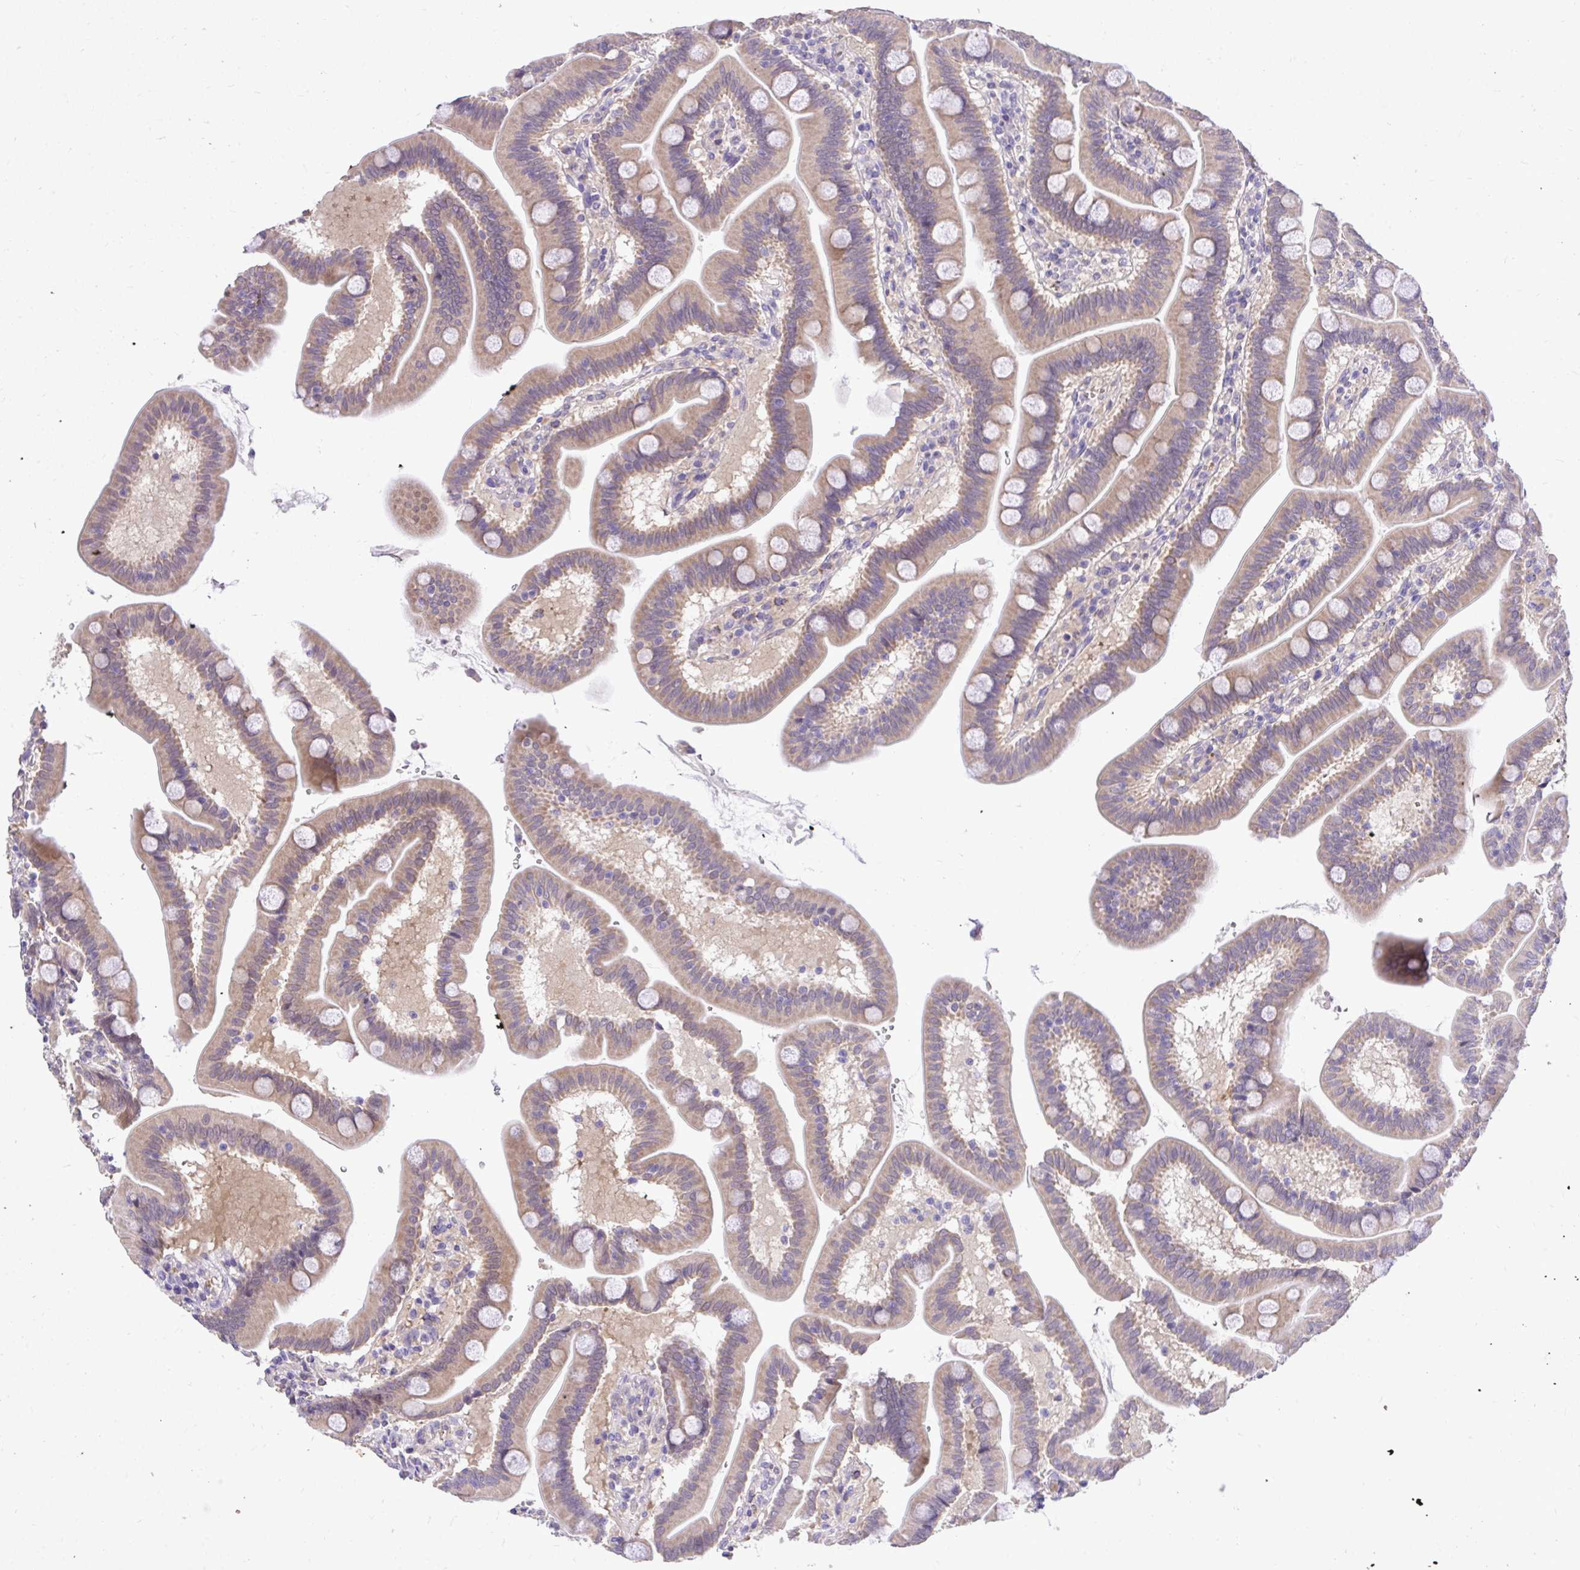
{"staining": {"intensity": "moderate", "quantity": ">75%", "location": "cytoplasmic/membranous"}, "tissue": "duodenum", "cell_type": "Glandular cells", "image_type": "normal", "snomed": [{"axis": "morphology", "description": "Normal tissue, NOS"}, {"axis": "topography", "description": "Duodenum"}], "caption": "A high-resolution micrograph shows immunohistochemistry staining of unremarkable duodenum, which reveals moderate cytoplasmic/membranous positivity in about >75% of glandular cells.", "gene": "MPC2", "patient": {"sex": "male", "age": 59}}